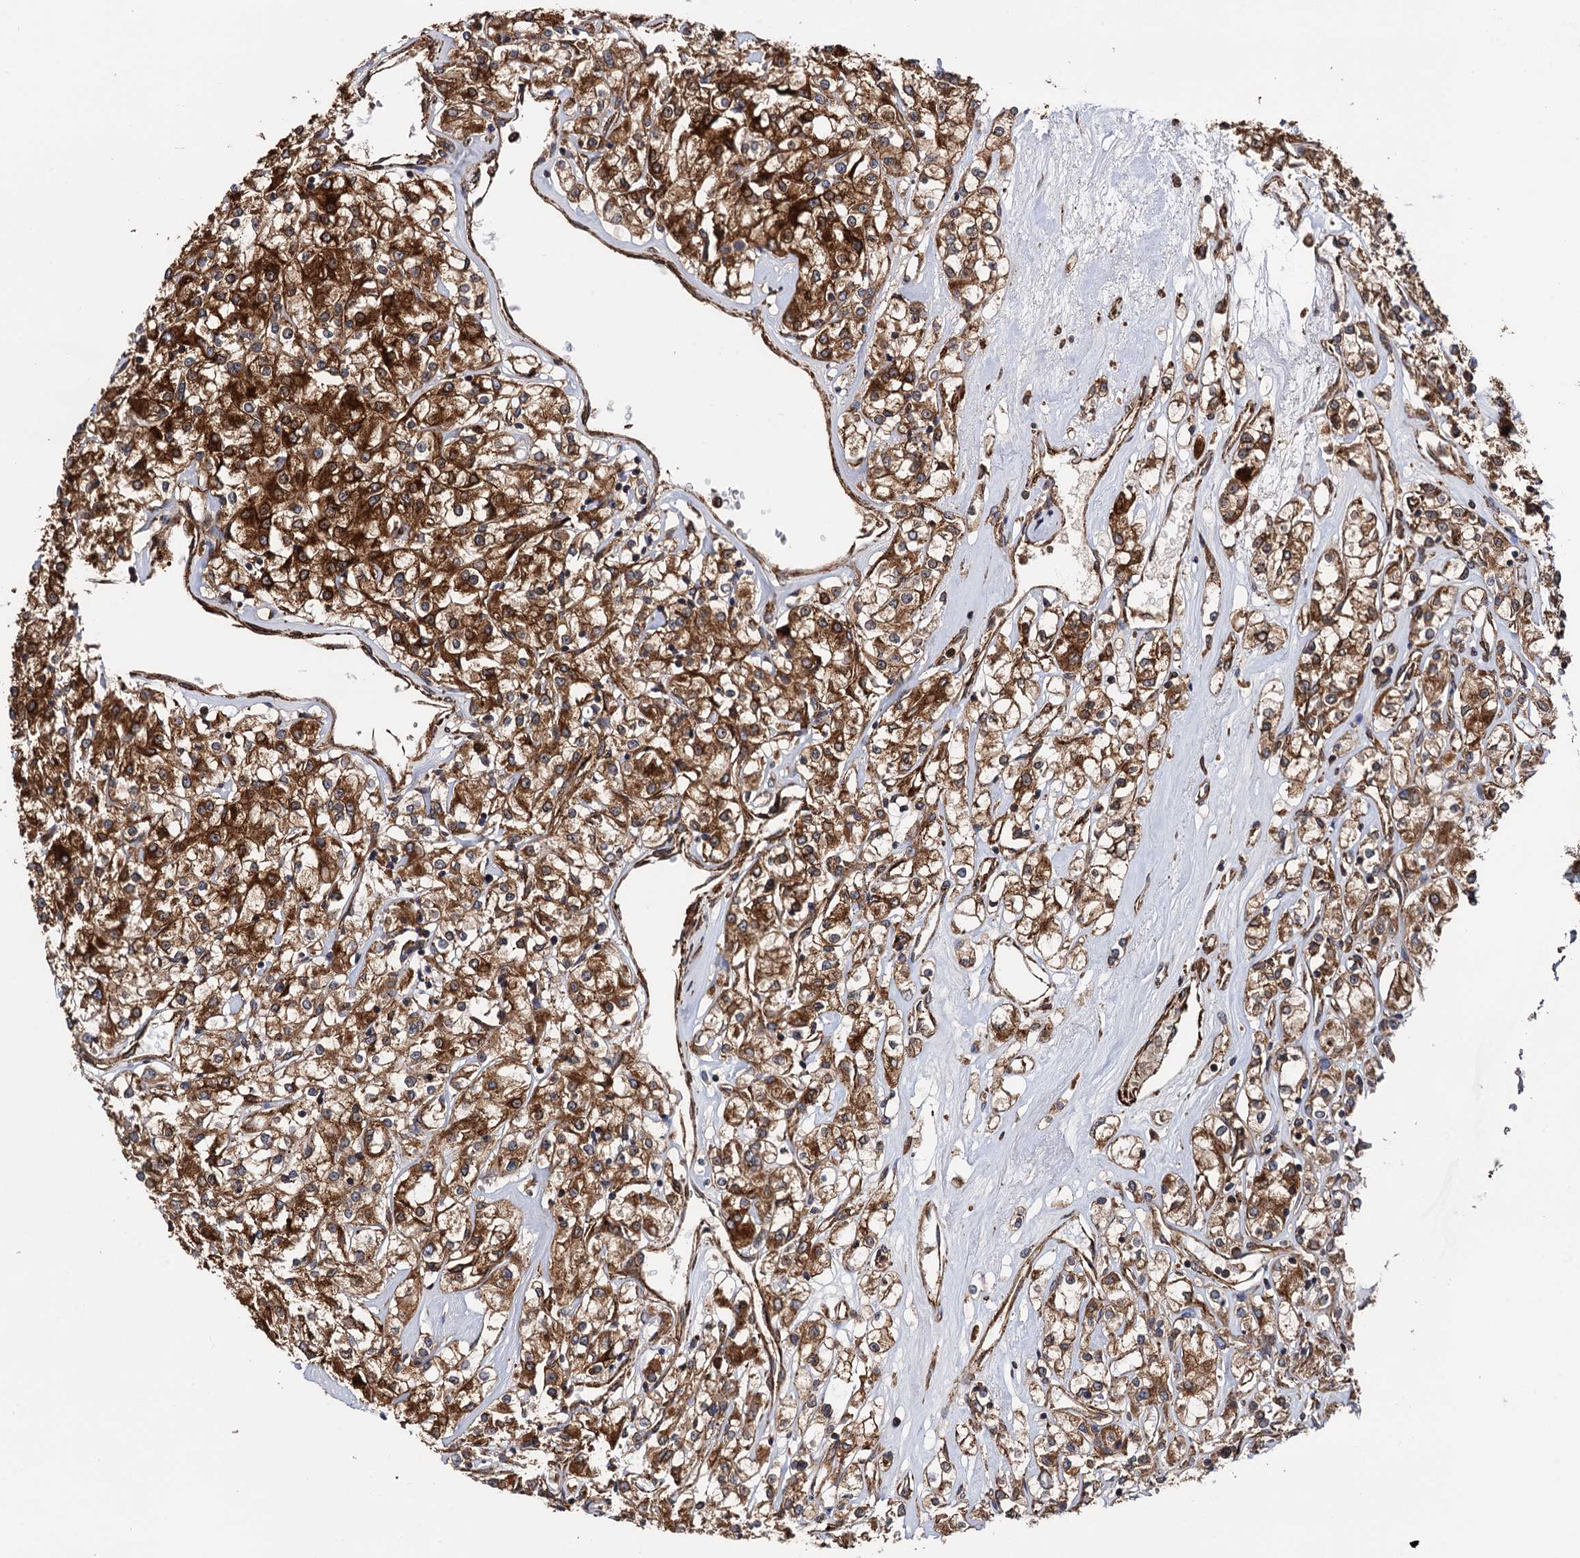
{"staining": {"intensity": "strong", "quantity": ">75%", "location": "cytoplasmic/membranous"}, "tissue": "renal cancer", "cell_type": "Tumor cells", "image_type": "cancer", "snomed": [{"axis": "morphology", "description": "Adenocarcinoma, NOS"}, {"axis": "topography", "description": "Kidney"}], "caption": "Protein expression analysis of human renal cancer (adenocarcinoma) reveals strong cytoplasmic/membranous positivity in approximately >75% of tumor cells. The protein of interest is stained brown, and the nuclei are stained in blue (DAB (3,3'-diaminobenzidine) IHC with brightfield microscopy, high magnification).", "gene": "ATP8B4", "patient": {"sex": "female", "age": 59}}